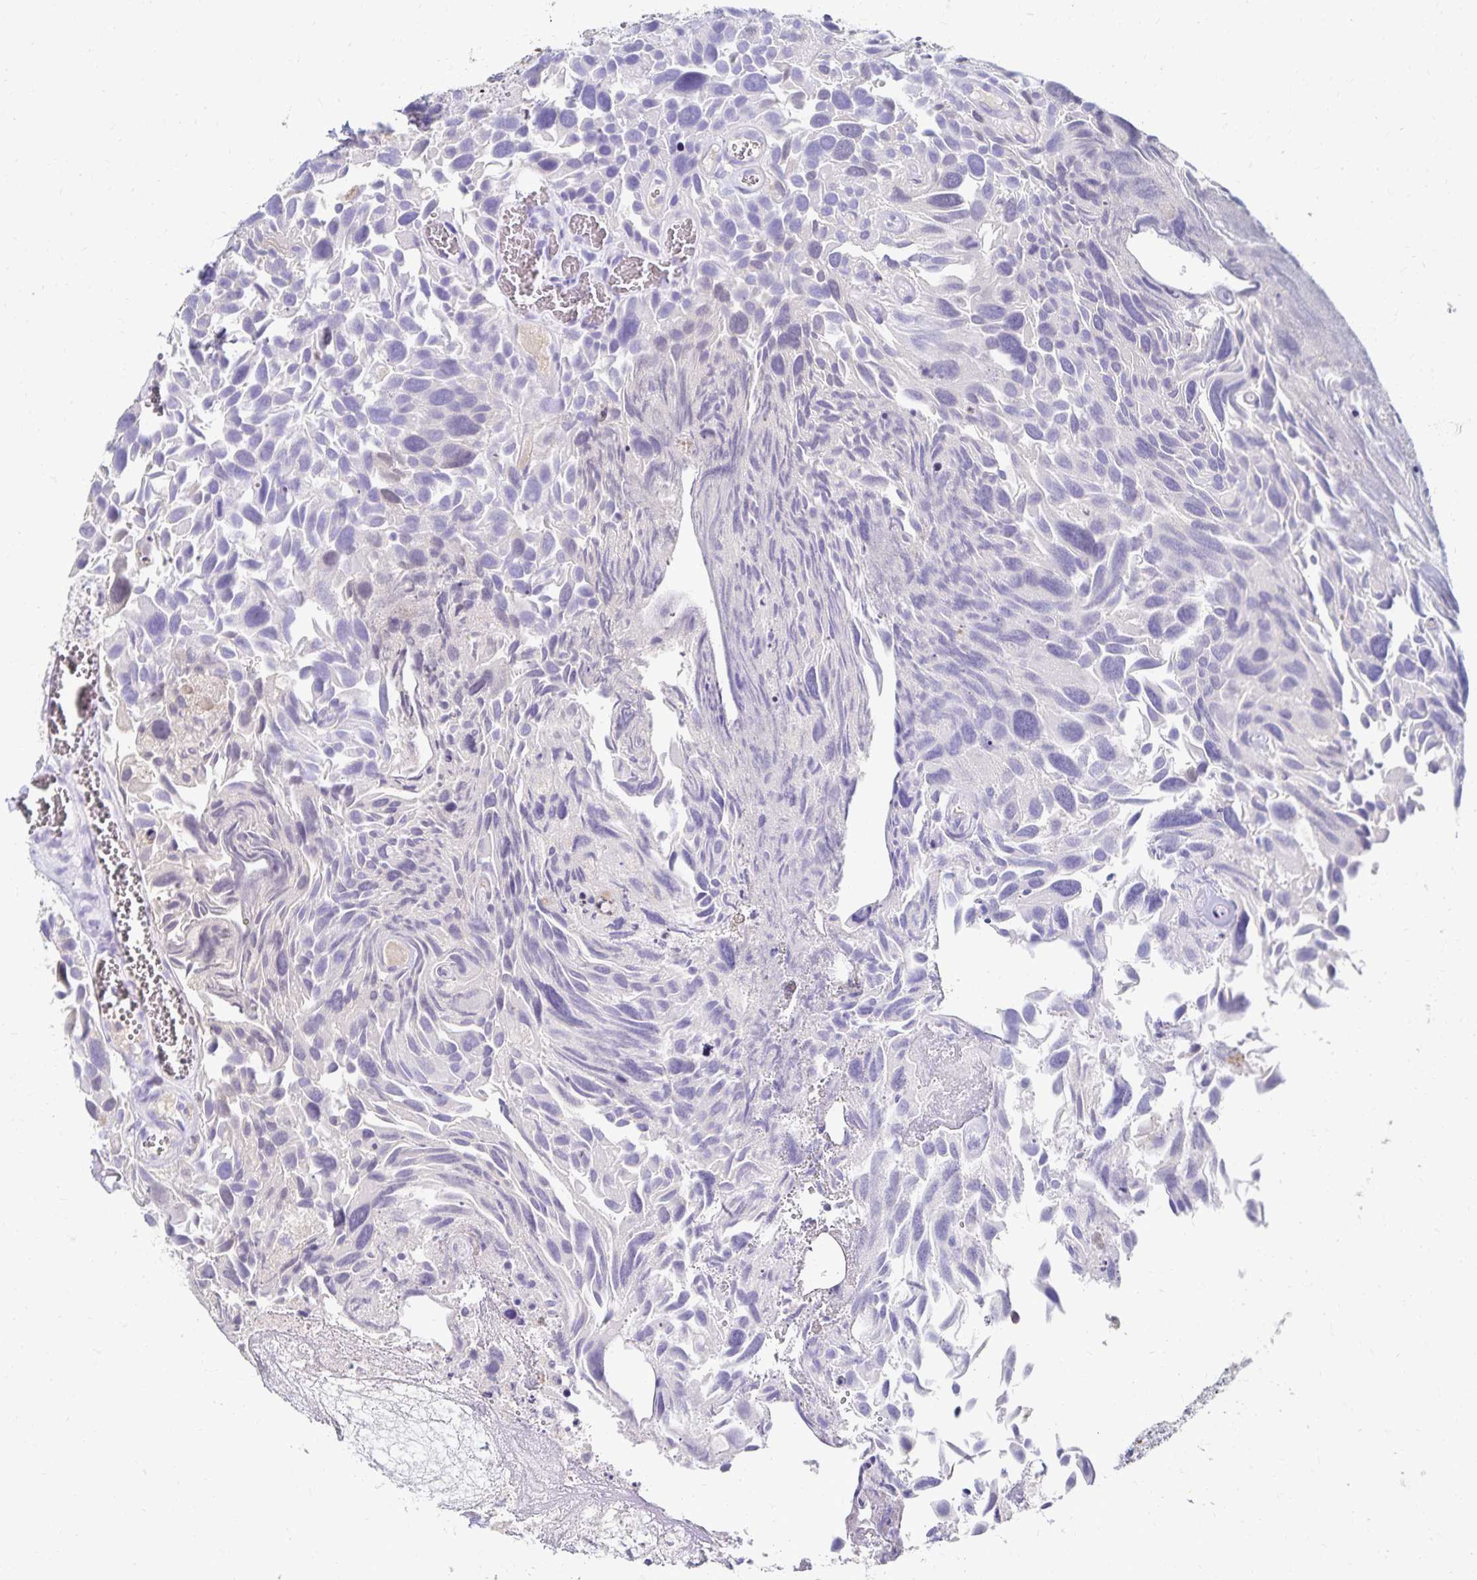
{"staining": {"intensity": "negative", "quantity": "none", "location": "none"}, "tissue": "urothelial cancer", "cell_type": "Tumor cells", "image_type": "cancer", "snomed": [{"axis": "morphology", "description": "Urothelial carcinoma, Low grade"}, {"axis": "topography", "description": "Urinary bladder"}], "caption": "DAB immunohistochemical staining of urothelial cancer reveals no significant expression in tumor cells.", "gene": "PAX5", "patient": {"sex": "female", "age": 69}}